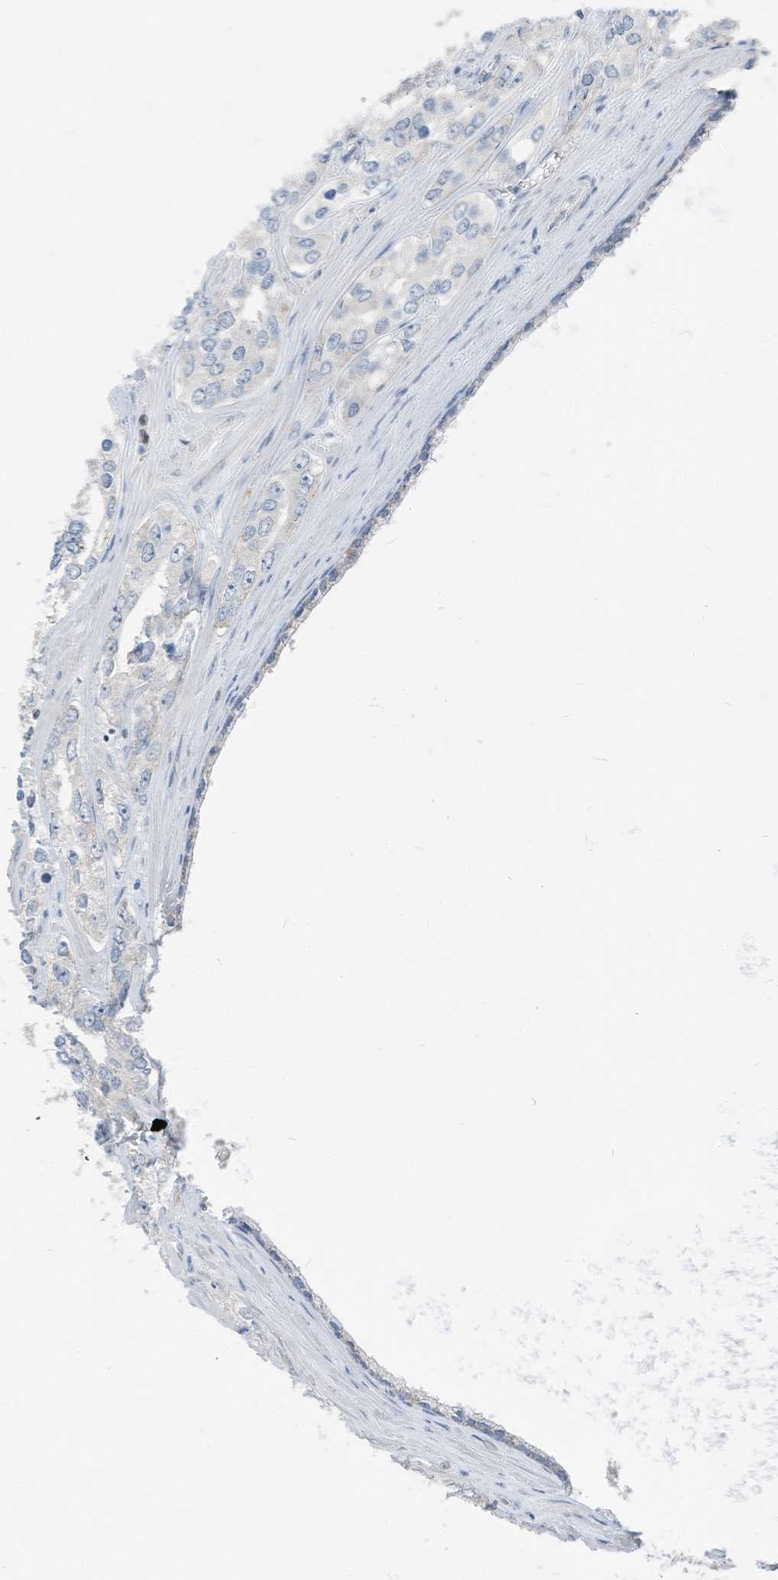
{"staining": {"intensity": "negative", "quantity": "none", "location": "none"}, "tissue": "prostate cancer", "cell_type": "Tumor cells", "image_type": "cancer", "snomed": [{"axis": "morphology", "description": "Adenocarcinoma, High grade"}, {"axis": "topography", "description": "Prostate"}], "caption": "High power microscopy histopathology image of an immunohistochemistry photomicrograph of high-grade adenocarcinoma (prostate), revealing no significant expression in tumor cells.", "gene": "CHMP2B", "patient": {"sex": "male", "age": 66}}